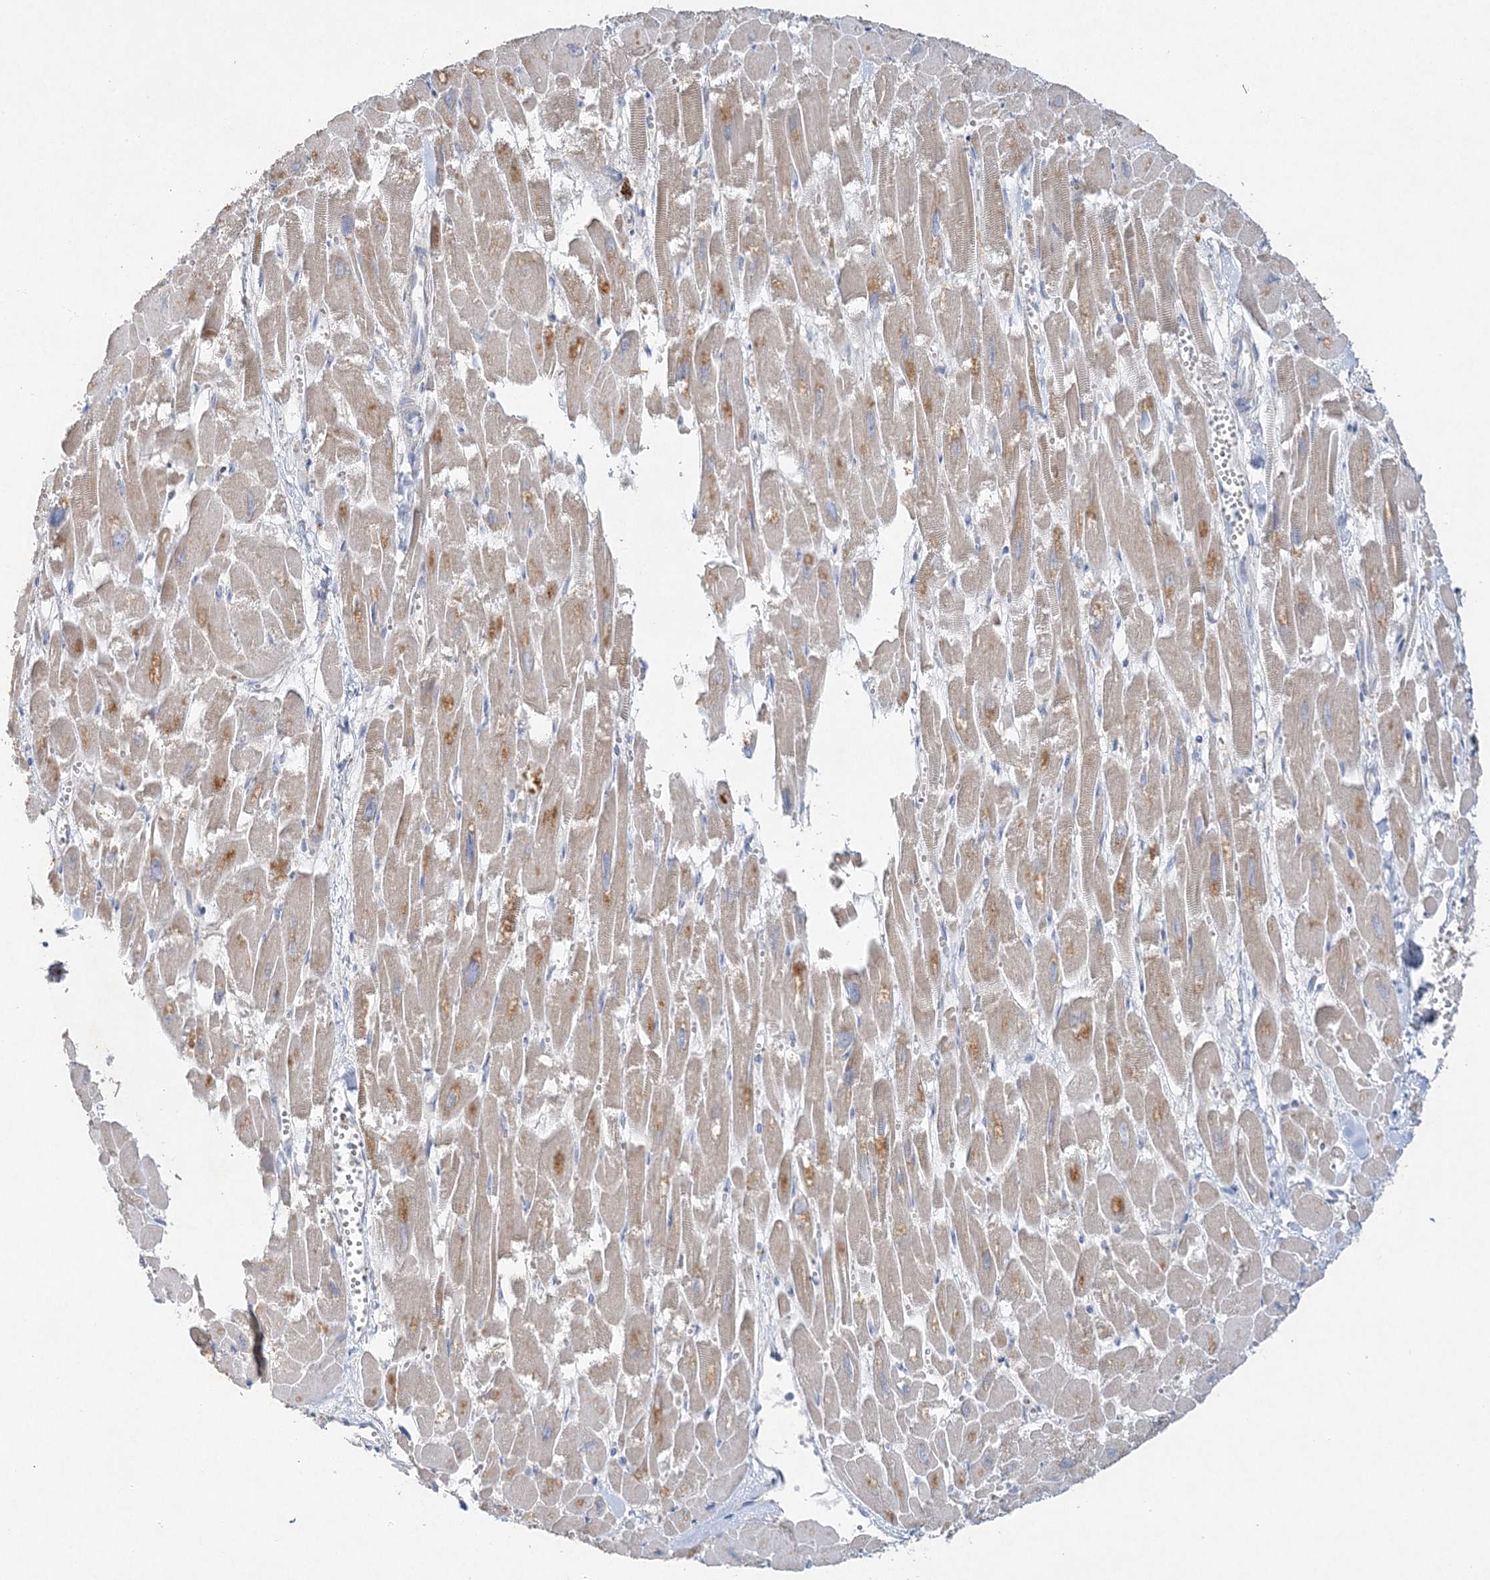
{"staining": {"intensity": "moderate", "quantity": ">75%", "location": "cytoplasmic/membranous"}, "tissue": "heart muscle", "cell_type": "Cardiomyocytes", "image_type": "normal", "snomed": [{"axis": "morphology", "description": "Normal tissue, NOS"}, {"axis": "topography", "description": "Heart"}], "caption": "Immunohistochemistry (IHC) photomicrograph of normal heart muscle: heart muscle stained using IHC demonstrates medium levels of moderate protein expression localized specifically in the cytoplasmic/membranous of cardiomyocytes, appearing as a cytoplasmic/membranous brown color.", "gene": "MAT2B", "patient": {"sex": "male", "age": 54}}